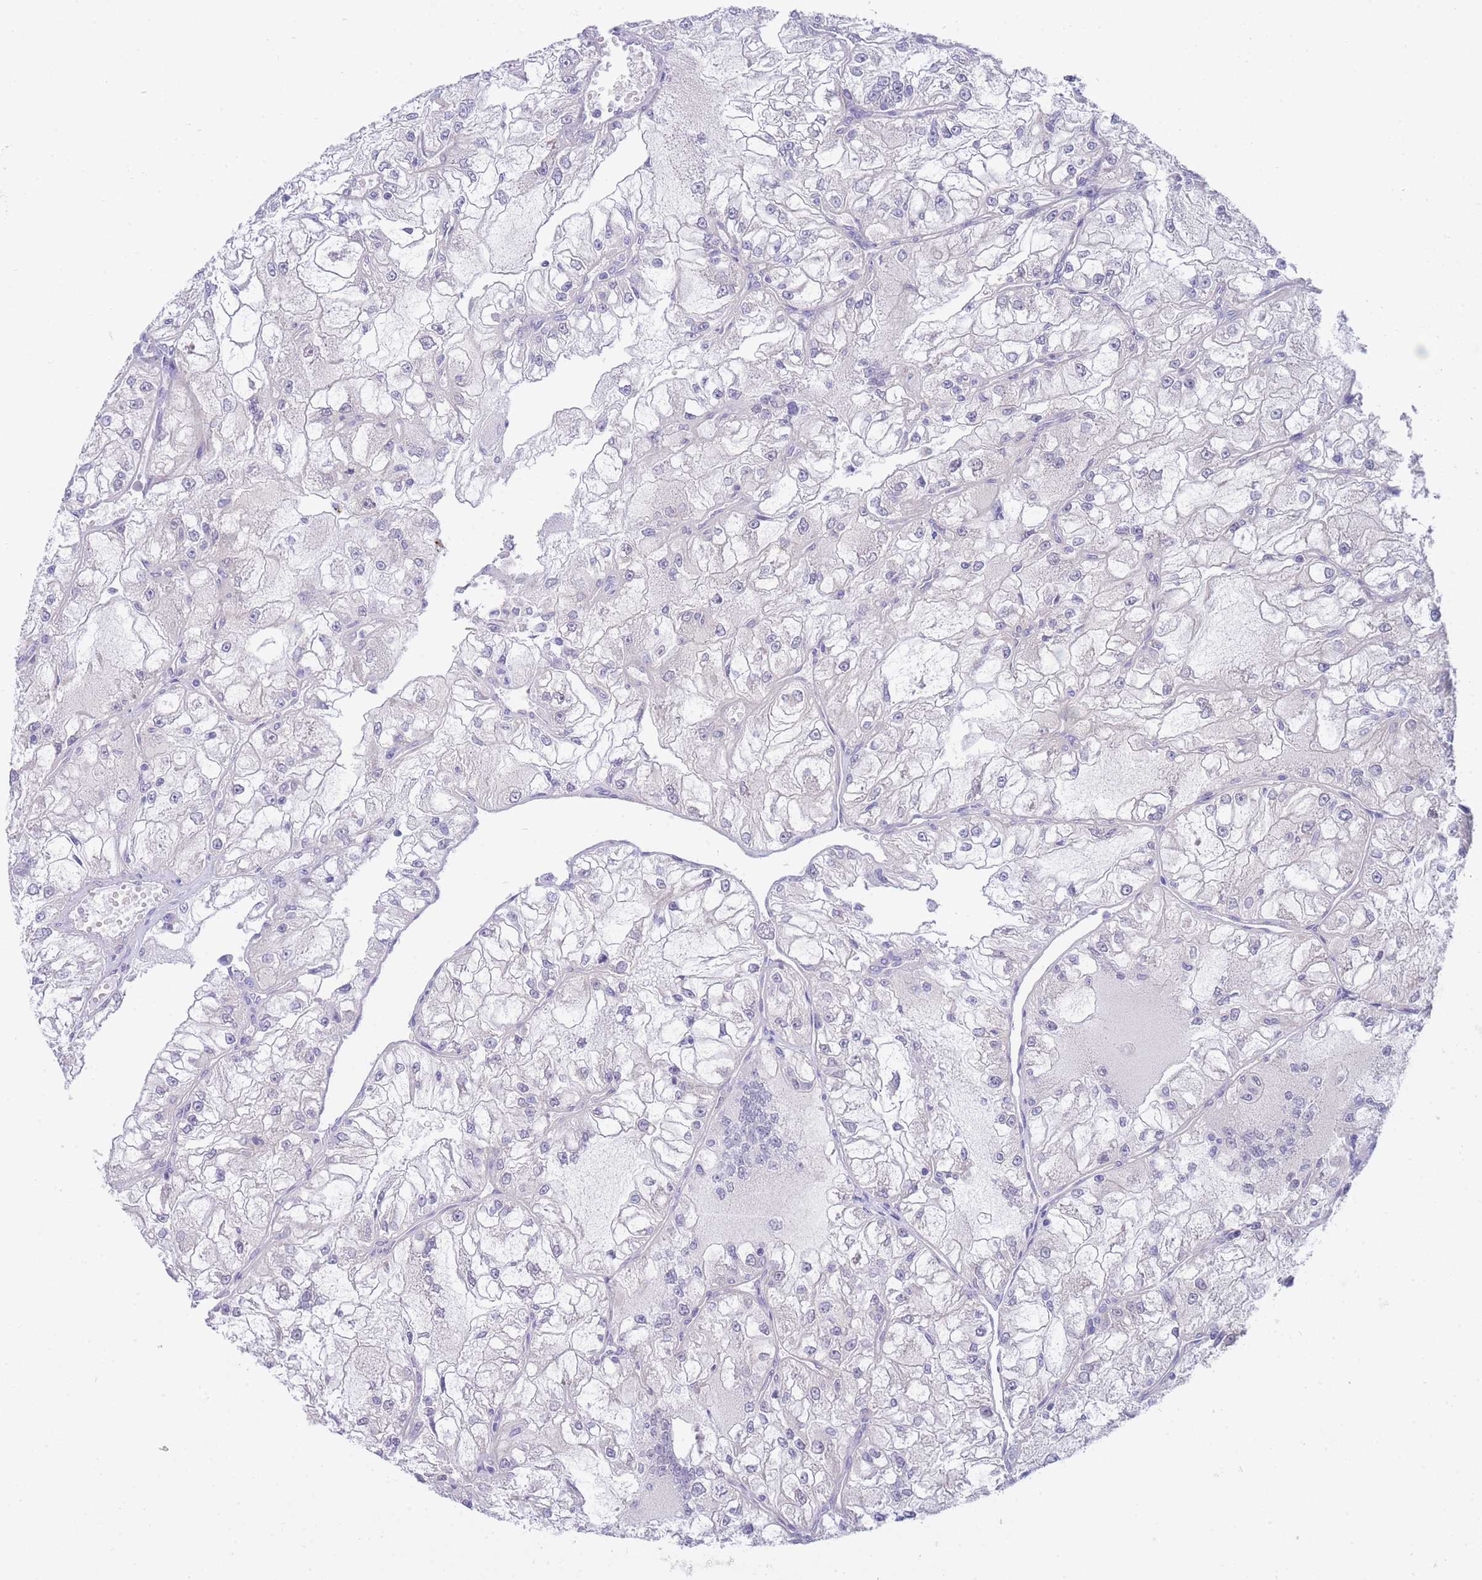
{"staining": {"intensity": "negative", "quantity": "none", "location": "none"}, "tissue": "renal cancer", "cell_type": "Tumor cells", "image_type": "cancer", "snomed": [{"axis": "morphology", "description": "Adenocarcinoma, NOS"}, {"axis": "topography", "description": "Kidney"}], "caption": "This image is of renal cancer (adenocarcinoma) stained with immunohistochemistry (IHC) to label a protein in brown with the nuclei are counter-stained blue. There is no positivity in tumor cells.", "gene": "SUGT1", "patient": {"sex": "female", "age": 72}}